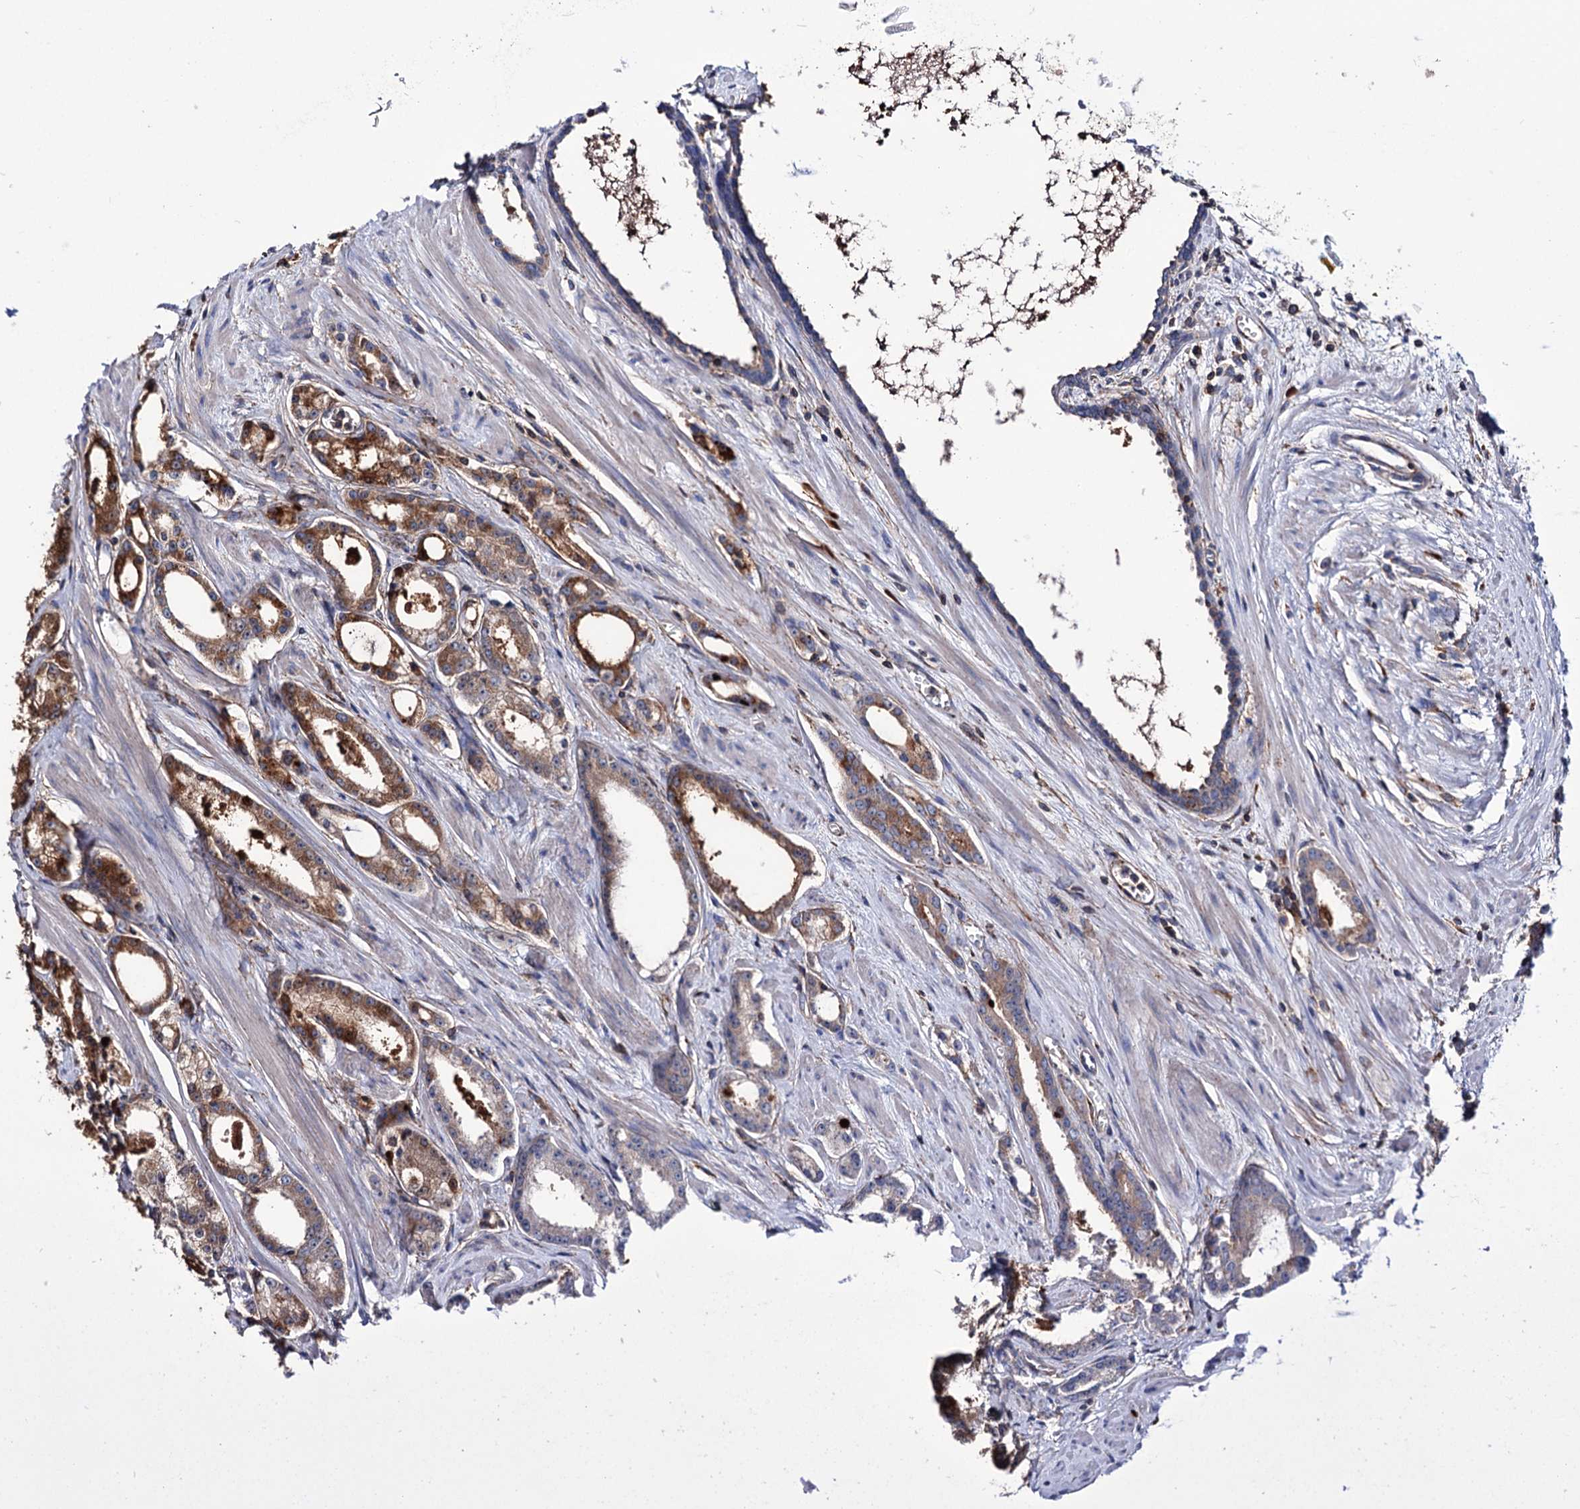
{"staining": {"intensity": "moderate", "quantity": "25%-75%", "location": "cytoplasmic/membranous"}, "tissue": "prostate cancer", "cell_type": "Tumor cells", "image_type": "cancer", "snomed": [{"axis": "morphology", "description": "Adenocarcinoma, Low grade"}, {"axis": "topography", "description": "Prostate and seminal vesicle, NOS"}], "caption": "Immunohistochemical staining of prostate cancer displays moderate cytoplasmic/membranous protein expression in approximately 25%-75% of tumor cells.", "gene": "DEF6", "patient": {"sex": "male", "age": 60}}